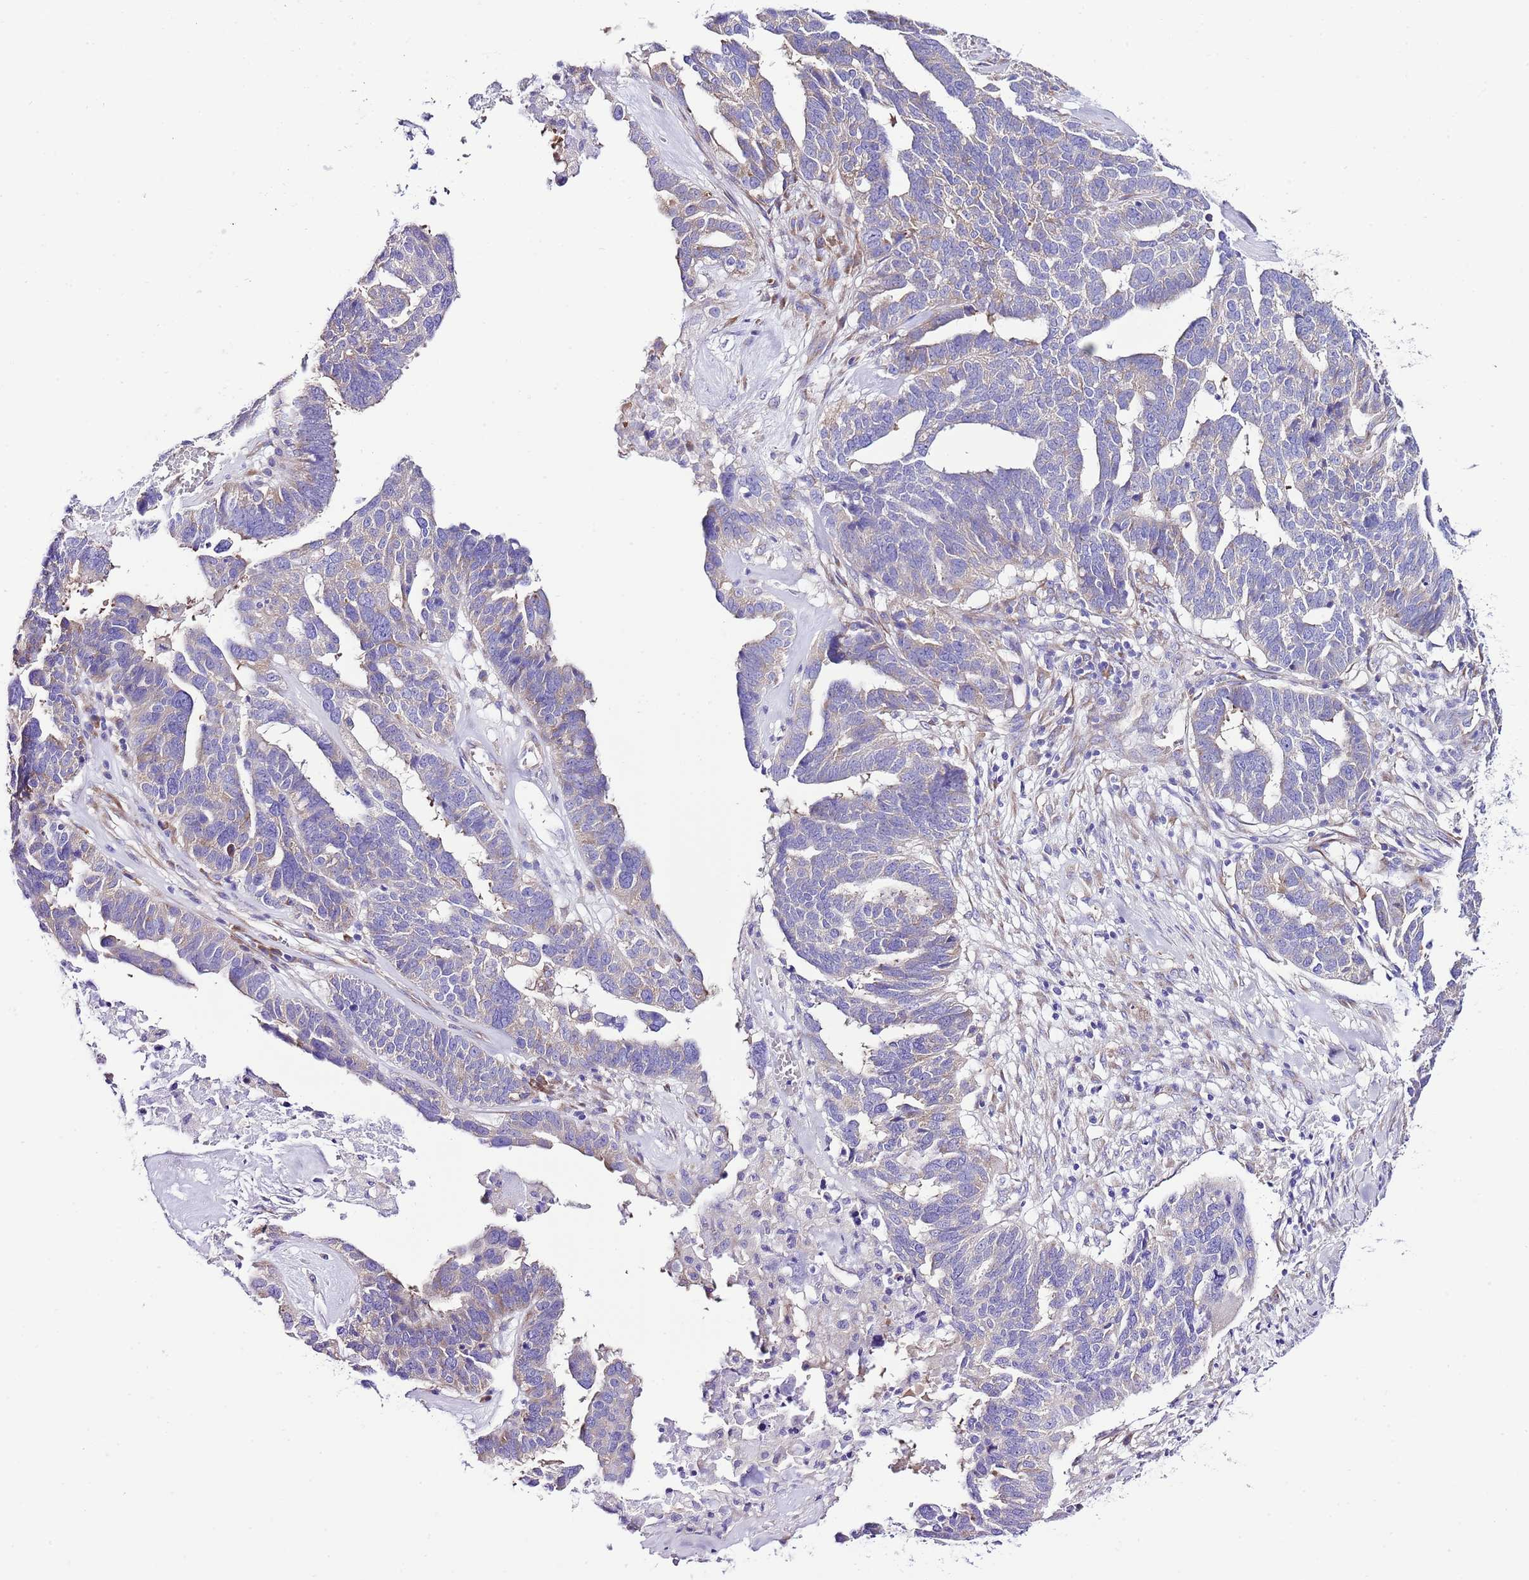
{"staining": {"intensity": "moderate", "quantity": "<25%", "location": "cytoplasmic/membranous"}, "tissue": "ovarian cancer", "cell_type": "Tumor cells", "image_type": "cancer", "snomed": [{"axis": "morphology", "description": "Cystadenocarcinoma, serous, NOS"}, {"axis": "topography", "description": "Ovary"}], "caption": "Serous cystadenocarcinoma (ovarian) was stained to show a protein in brown. There is low levels of moderate cytoplasmic/membranous expression in approximately <25% of tumor cells.", "gene": "RPS10", "patient": {"sex": "female", "age": 59}}